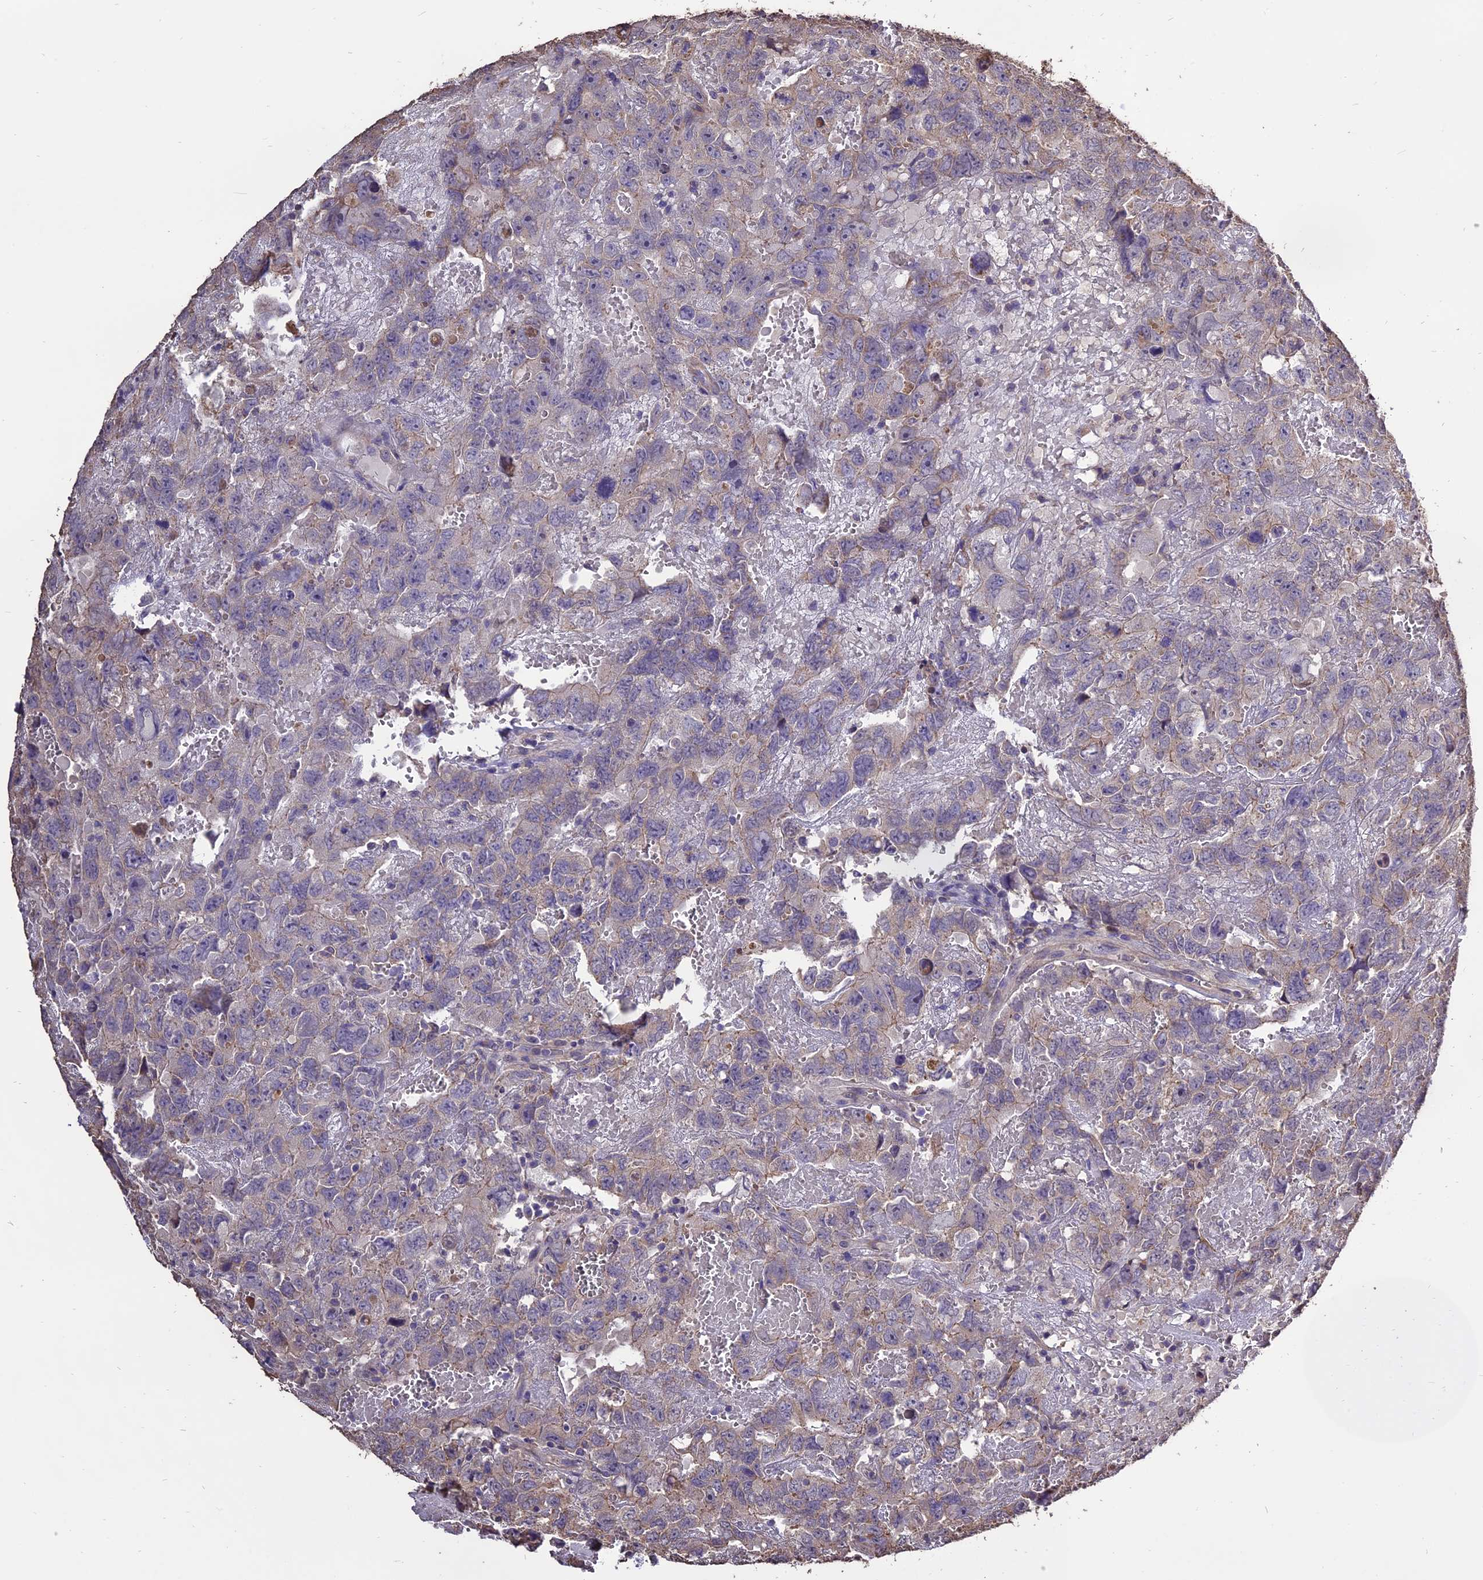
{"staining": {"intensity": "negative", "quantity": "none", "location": "none"}, "tissue": "testis cancer", "cell_type": "Tumor cells", "image_type": "cancer", "snomed": [{"axis": "morphology", "description": "Carcinoma, Embryonal, NOS"}, {"axis": "topography", "description": "Testis"}], "caption": "Tumor cells are negative for protein expression in human testis cancer (embryonal carcinoma). The staining was performed using DAB (3,3'-diaminobenzidine) to visualize the protein expression in brown, while the nuclei were stained in blue with hematoxylin (Magnification: 20x).", "gene": "PGPEP1L", "patient": {"sex": "male", "age": 45}}